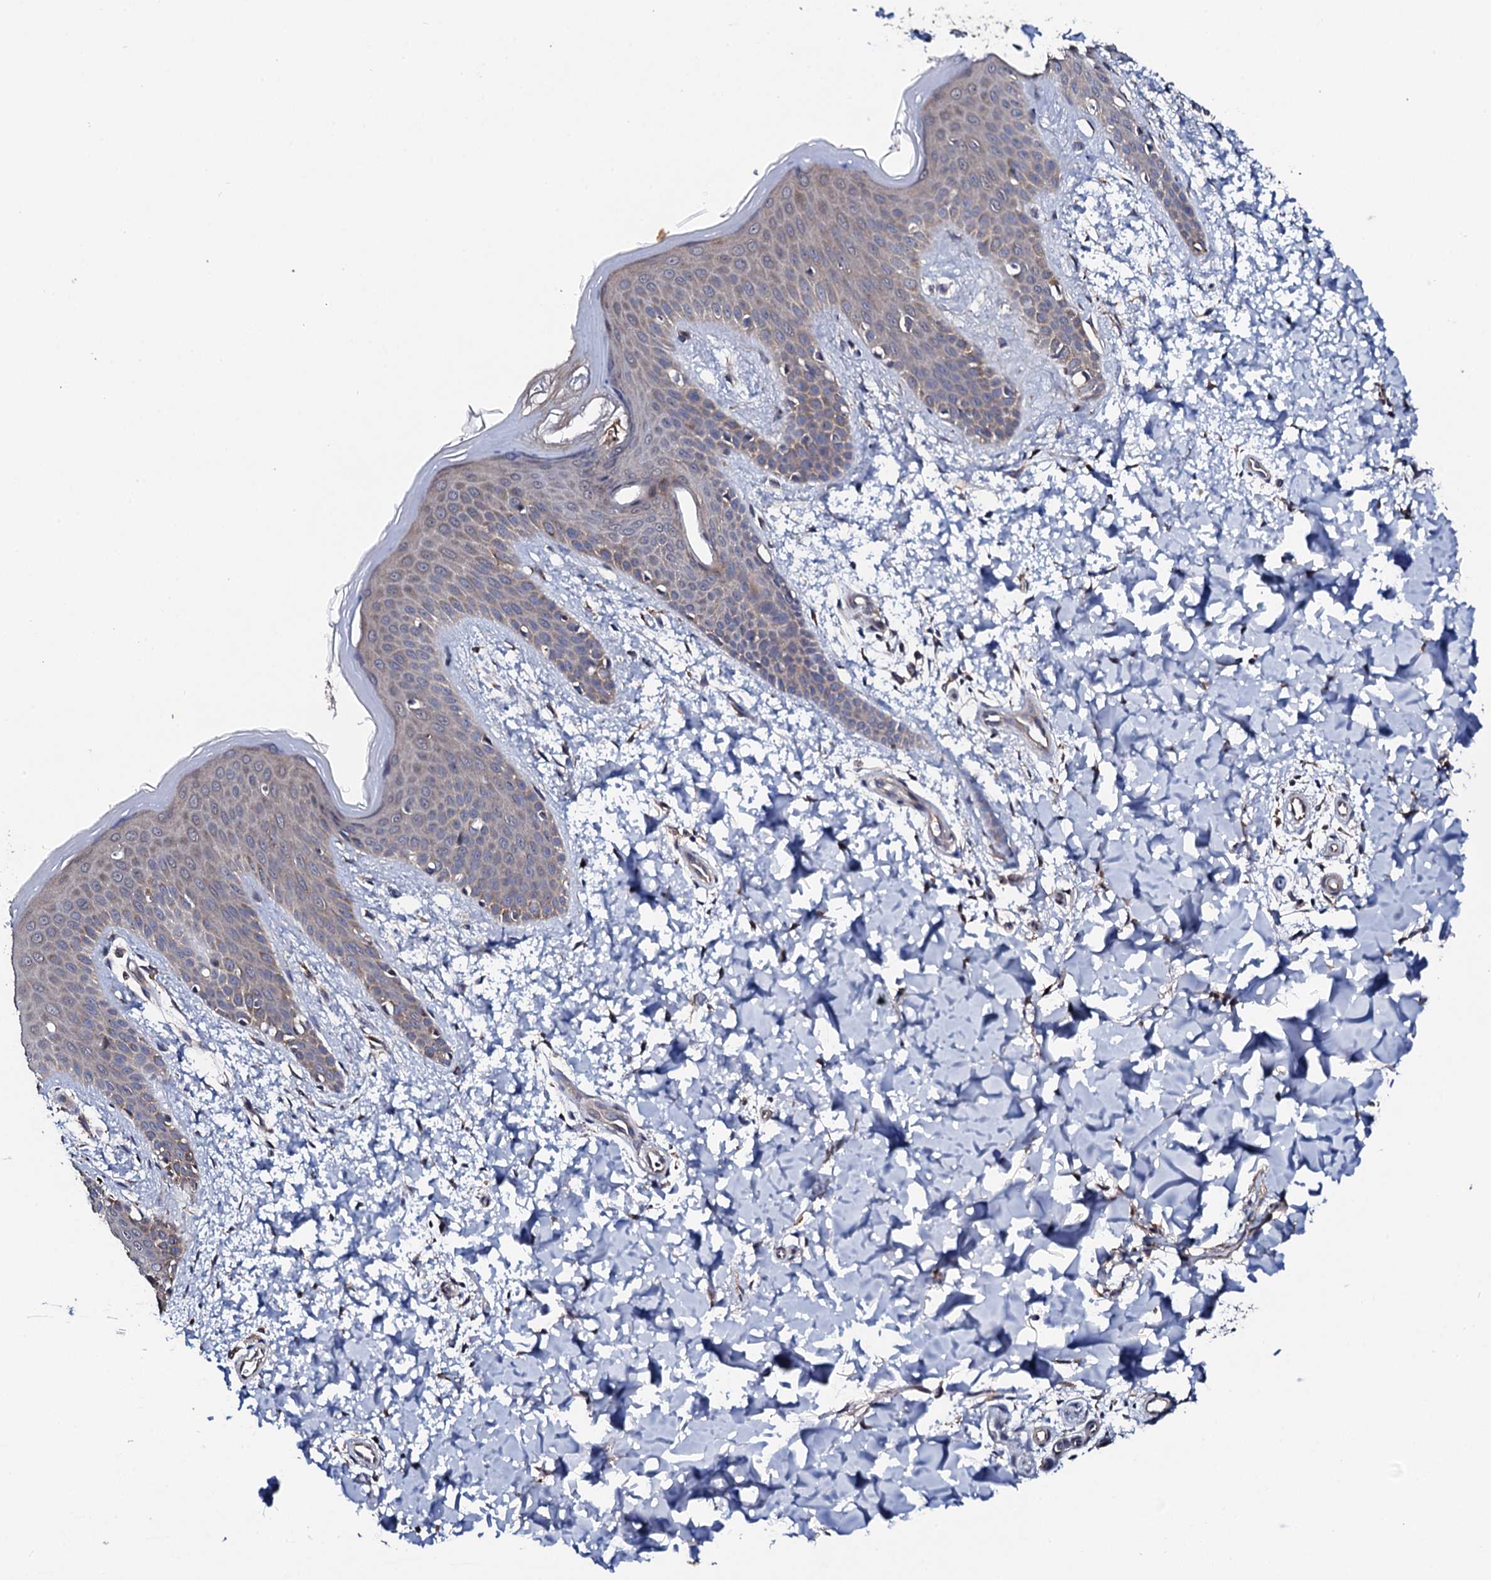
{"staining": {"intensity": "moderate", "quantity": ">75%", "location": "cytoplasmic/membranous"}, "tissue": "skin", "cell_type": "Fibroblasts", "image_type": "normal", "snomed": [{"axis": "morphology", "description": "Normal tissue, NOS"}, {"axis": "topography", "description": "Skin"}], "caption": "High-magnification brightfield microscopy of benign skin stained with DAB (3,3'-diaminobenzidine) (brown) and counterstained with hematoxylin (blue). fibroblasts exhibit moderate cytoplasmic/membranous positivity is appreciated in approximately>75% of cells.", "gene": "IP6K1", "patient": {"sex": "male", "age": 36}}